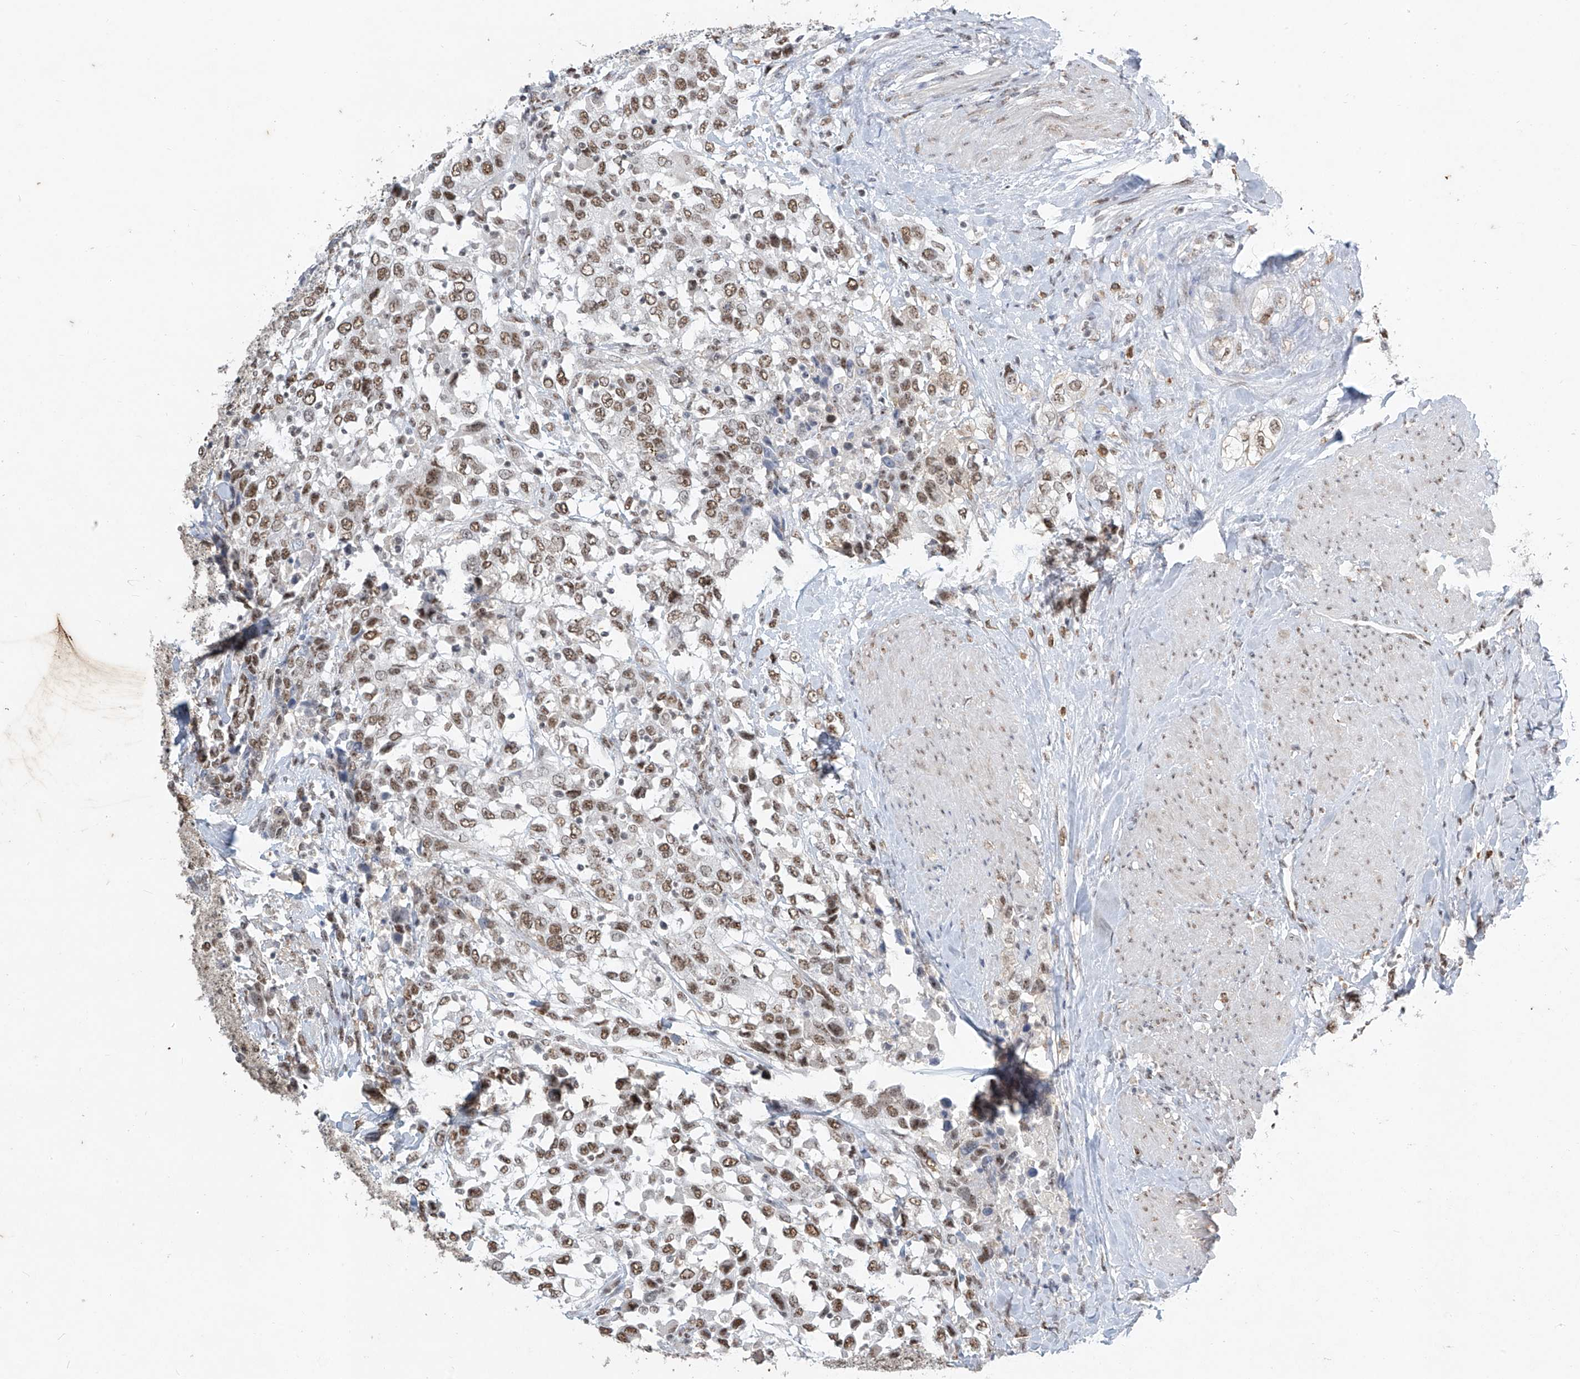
{"staining": {"intensity": "moderate", "quantity": ">75%", "location": "nuclear"}, "tissue": "urothelial cancer", "cell_type": "Tumor cells", "image_type": "cancer", "snomed": [{"axis": "morphology", "description": "Urothelial carcinoma, High grade"}, {"axis": "topography", "description": "Urinary bladder"}], "caption": "This histopathology image reveals immunohistochemistry staining of human urothelial cancer, with medium moderate nuclear expression in about >75% of tumor cells.", "gene": "TFEC", "patient": {"sex": "female", "age": 80}}